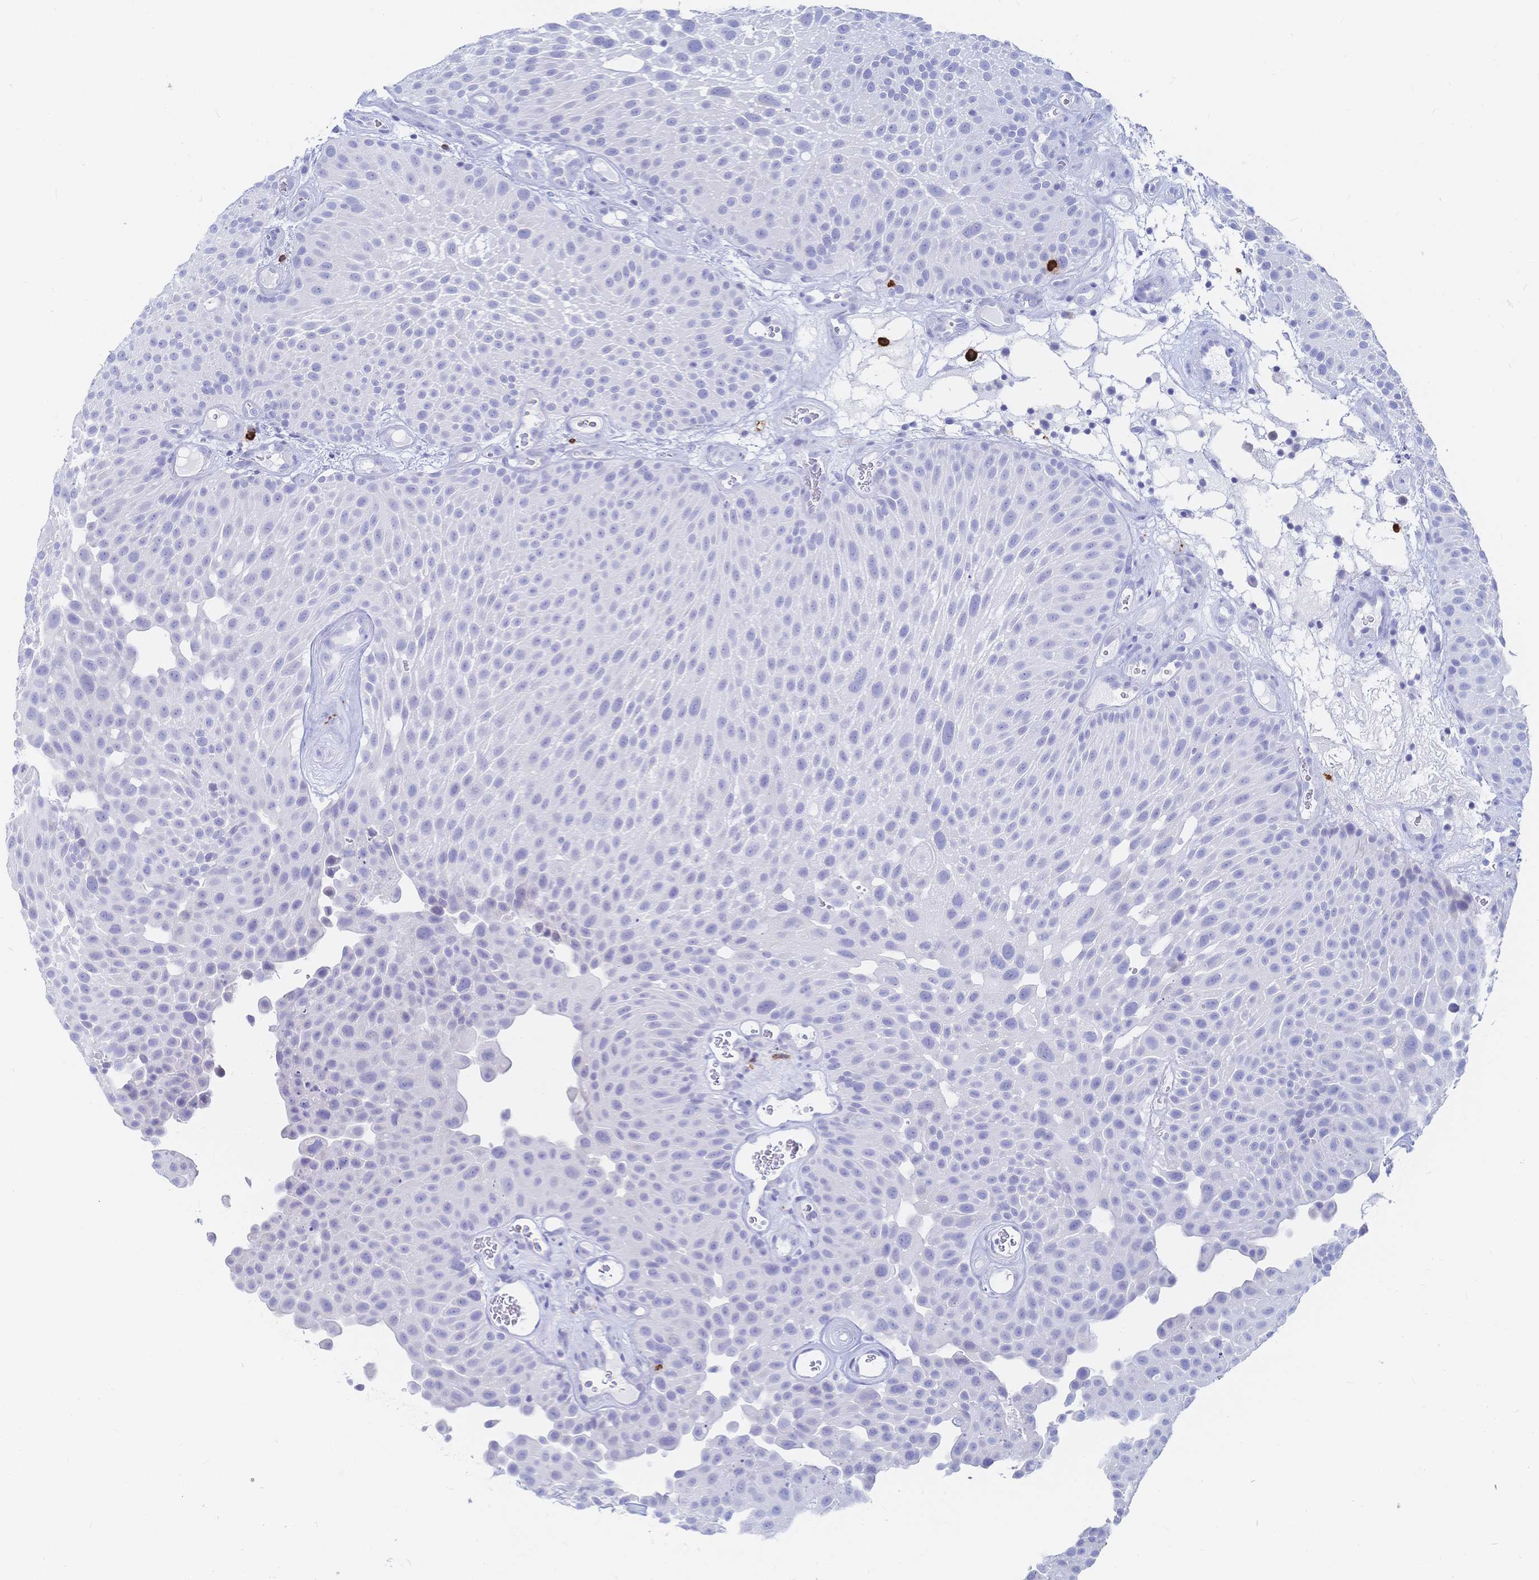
{"staining": {"intensity": "negative", "quantity": "none", "location": "none"}, "tissue": "urothelial cancer", "cell_type": "Tumor cells", "image_type": "cancer", "snomed": [{"axis": "morphology", "description": "Urothelial carcinoma, Low grade"}, {"axis": "topography", "description": "Urinary bladder"}], "caption": "The photomicrograph demonstrates no significant positivity in tumor cells of low-grade urothelial carcinoma.", "gene": "IL2RB", "patient": {"sex": "male", "age": 72}}